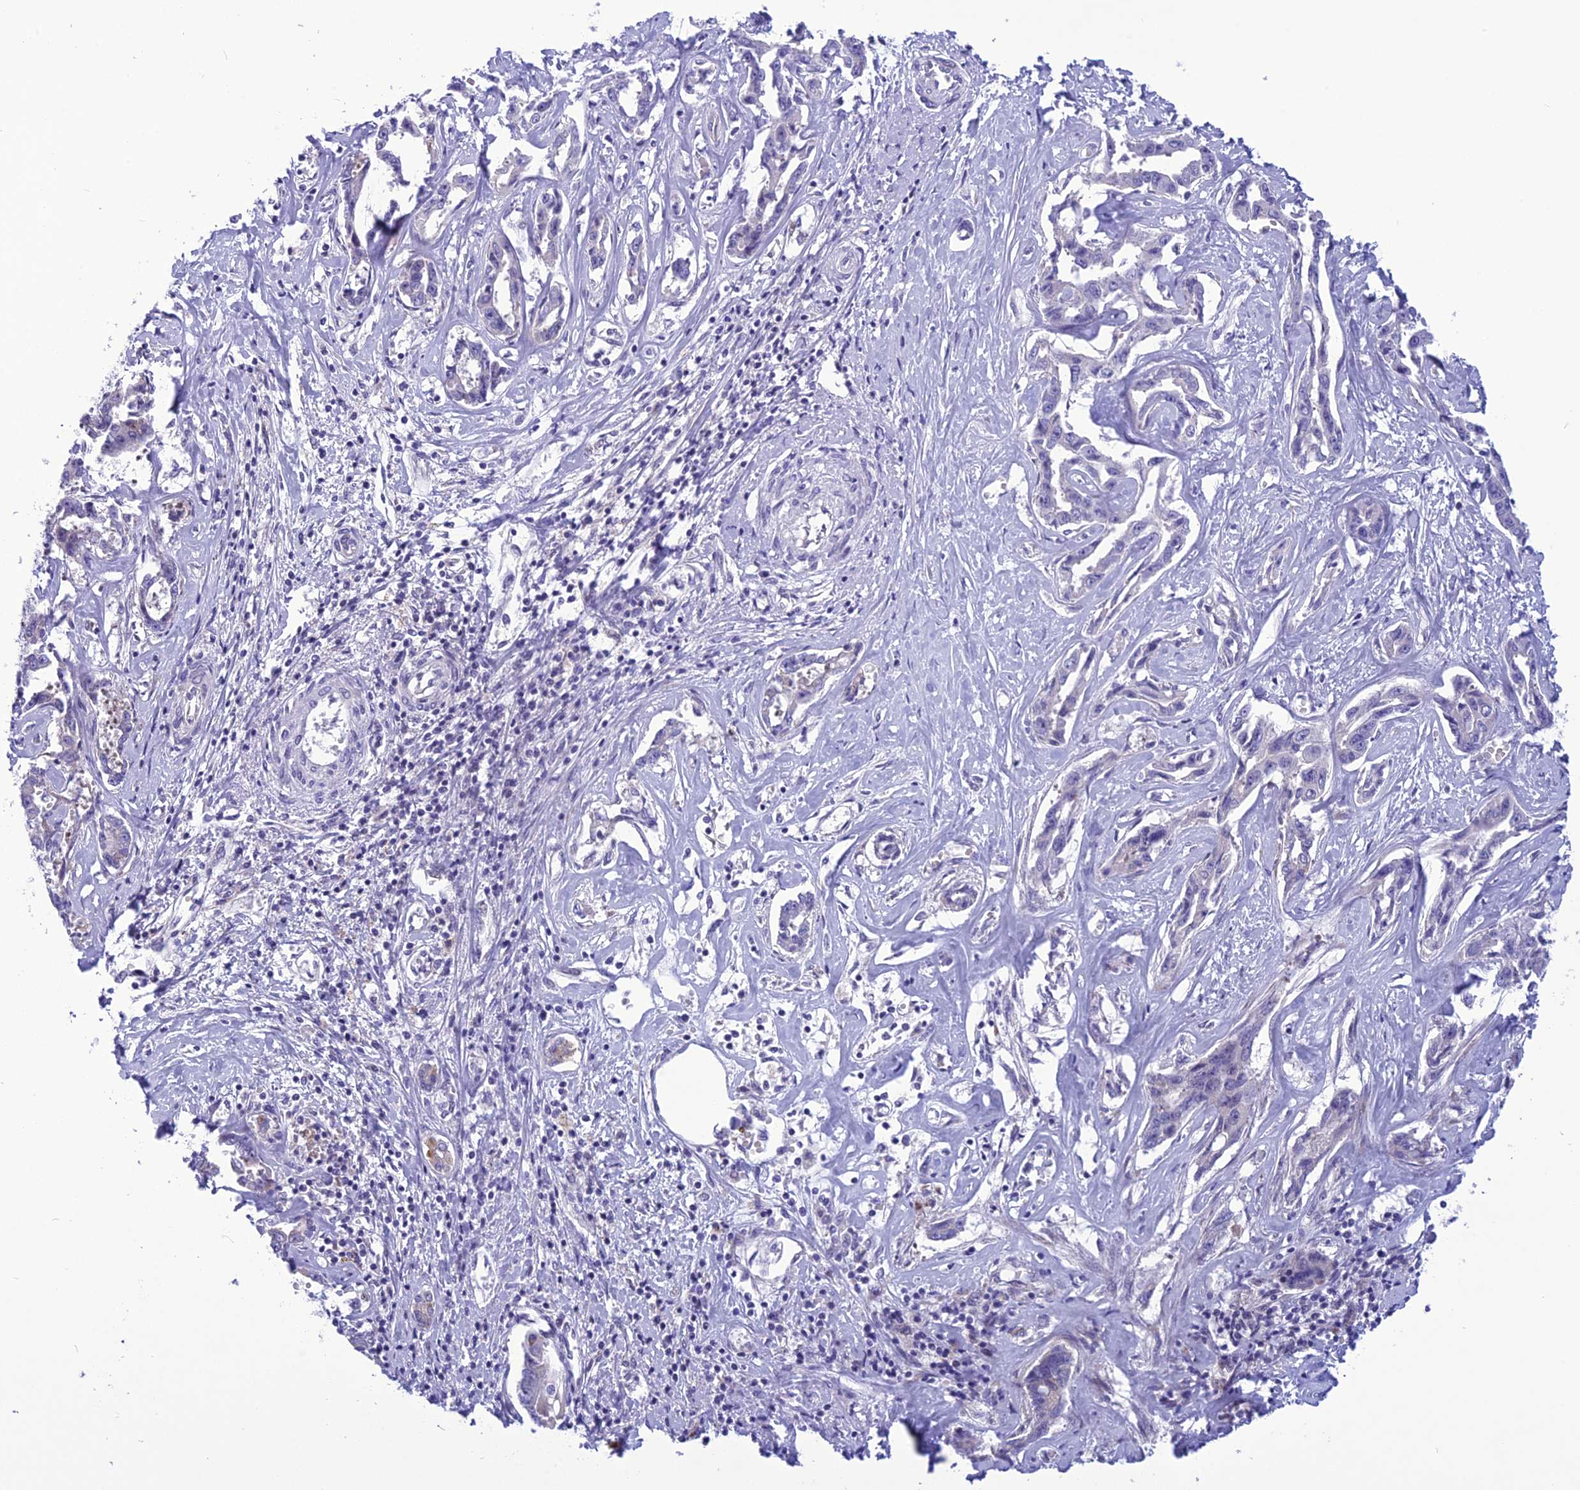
{"staining": {"intensity": "negative", "quantity": "none", "location": "none"}, "tissue": "liver cancer", "cell_type": "Tumor cells", "image_type": "cancer", "snomed": [{"axis": "morphology", "description": "Cholangiocarcinoma"}, {"axis": "topography", "description": "Liver"}], "caption": "Protein analysis of liver cholangiocarcinoma reveals no significant expression in tumor cells. (DAB immunohistochemistry (IHC), high magnification).", "gene": "PSMF1", "patient": {"sex": "male", "age": 59}}